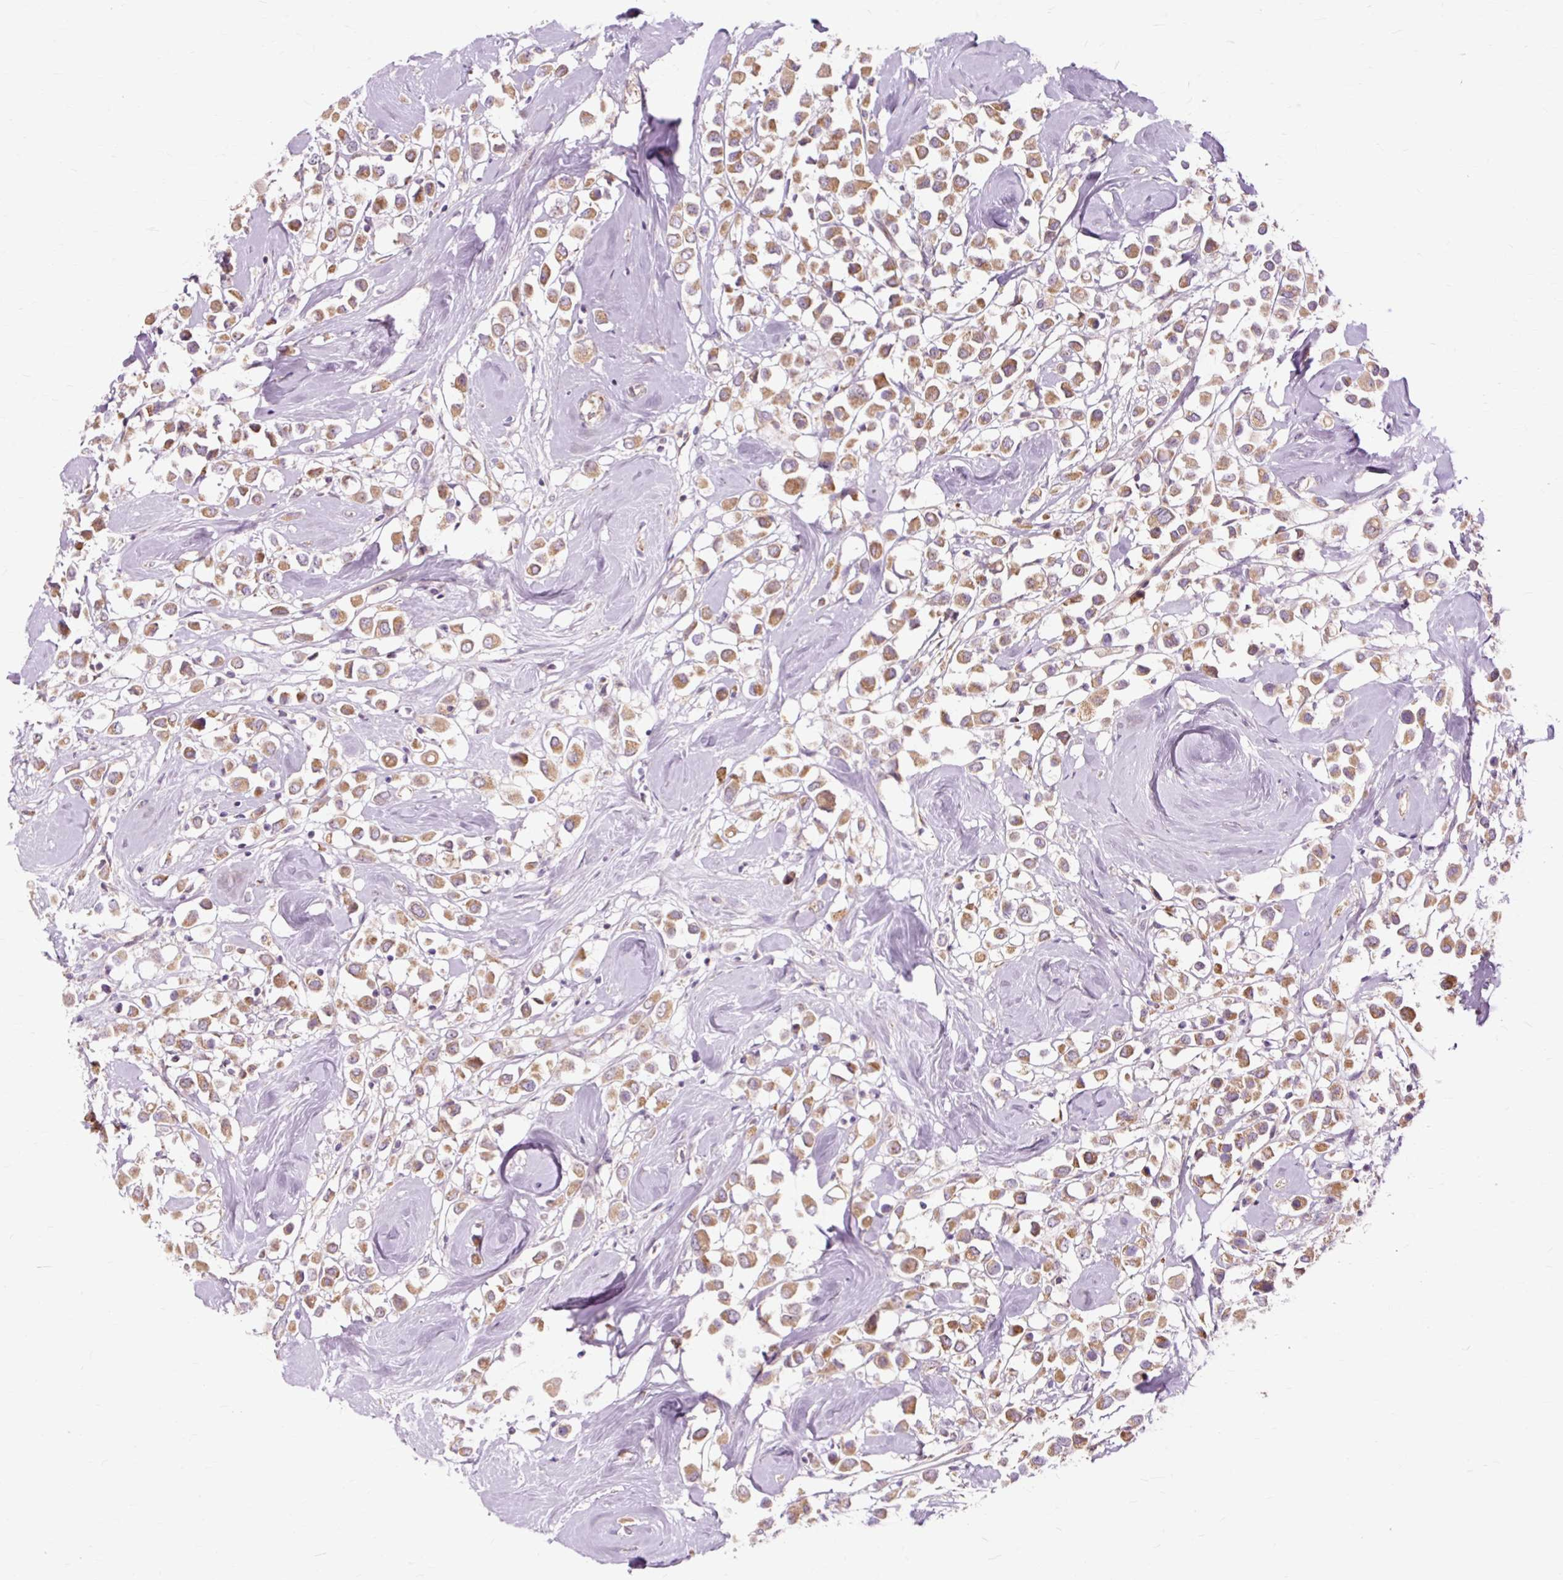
{"staining": {"intensity": "moderate", "quantity": ">75%", "location": "cytoplasmic/membranous"}, "tissue": "breast cancer", "cell_type": "Tumor cells", "image_type": "cancer", "snomed": [{"axis": "morphology", "description": "Duct carcinoma"}, {"axis": "topography", "description": "Breast"}], "caption": "A brown stain labels moderate cytoplasmic/membranous expression of a protein in human breast cancer tumor cells. (Stains: DAB (3,3'-diaminobenzidine) in brown, nuclei in blue, Microscopy: brightfield microscopy at high magnification).", "gene": "PDZD2", "patient": {"sex": "female", "age": 61}}